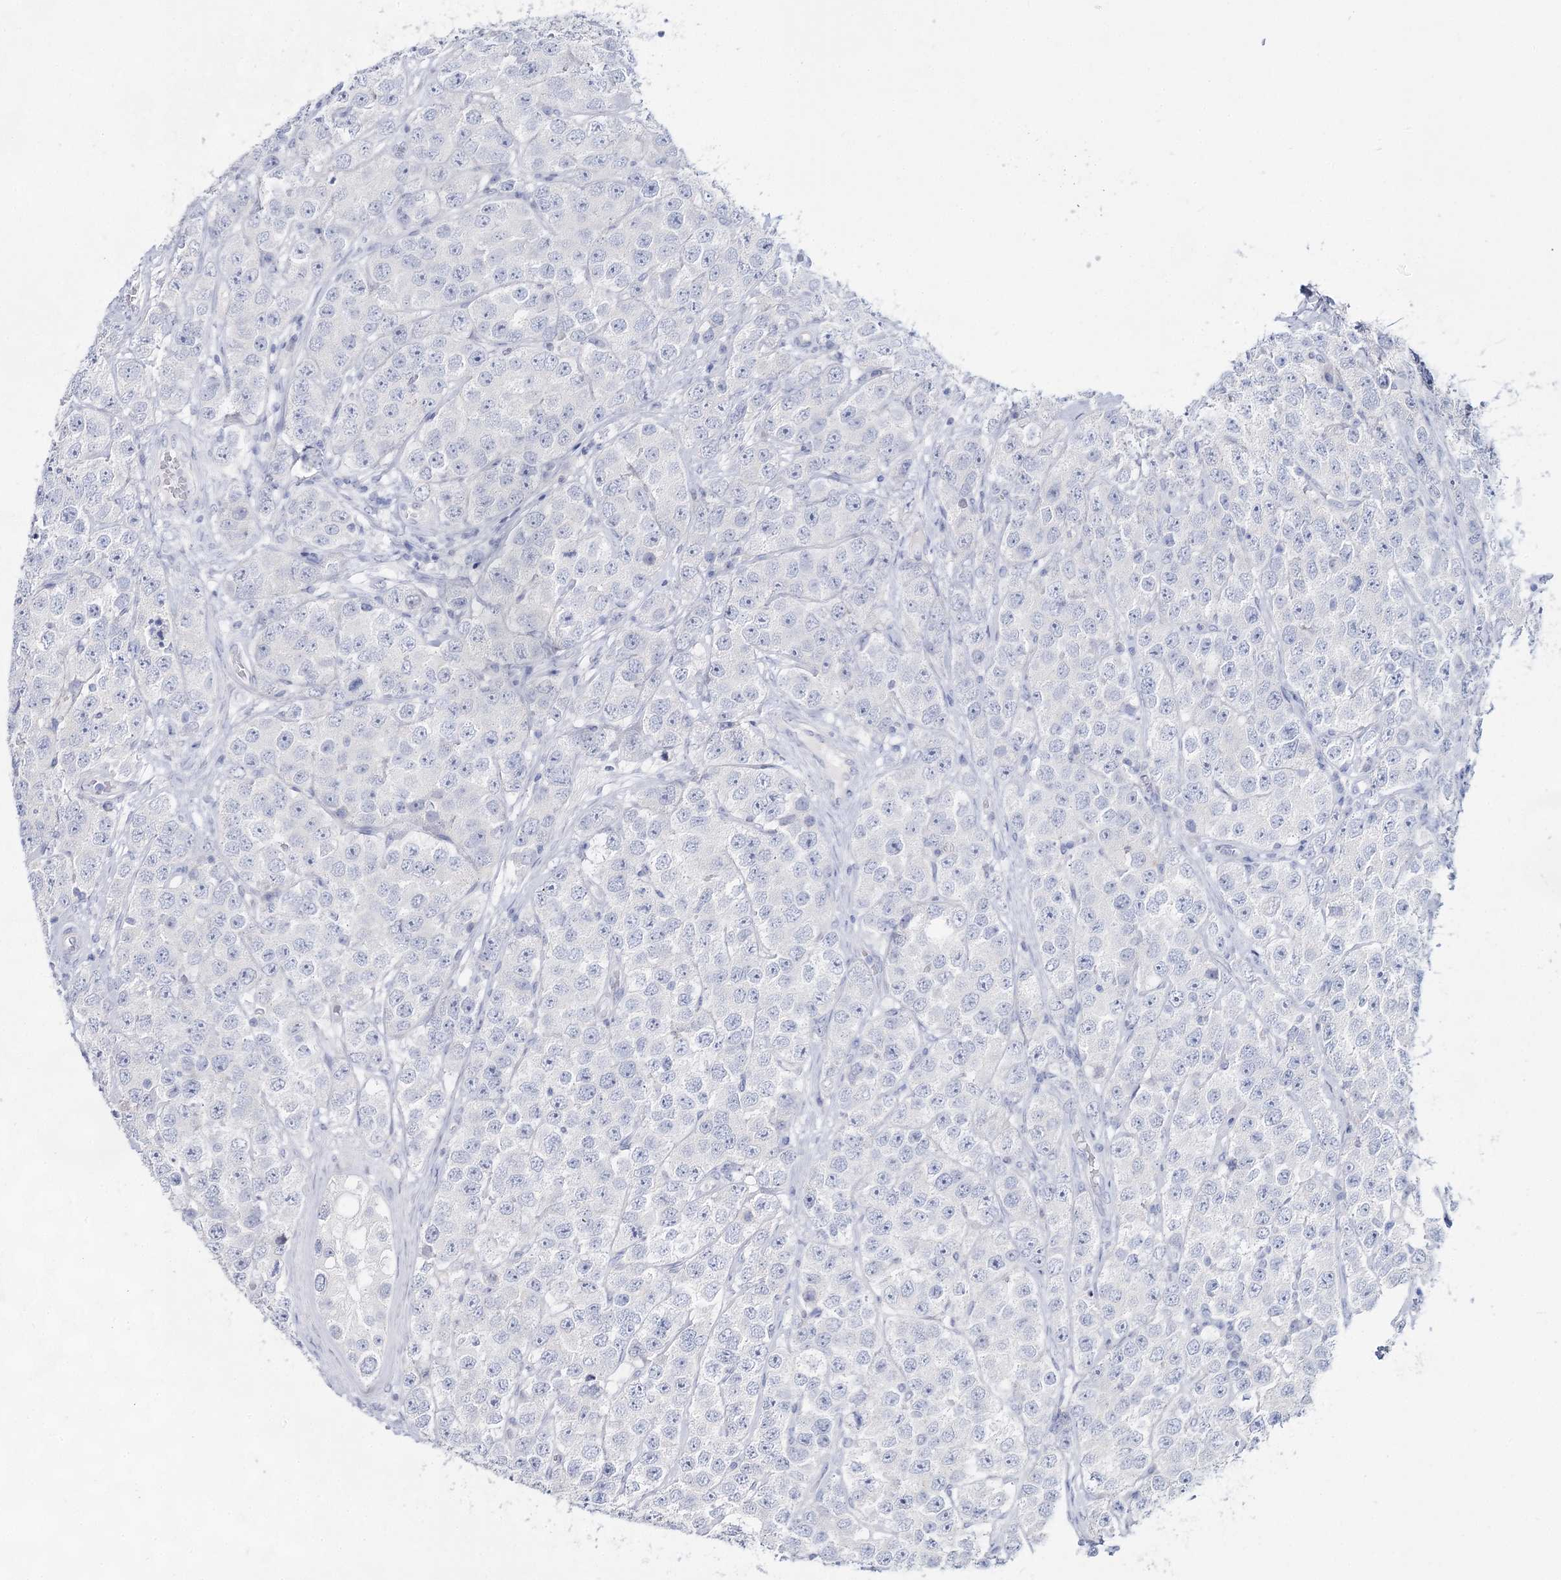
{"staining": {"intensity": "negative", "quantity": "none", "location": "none"}, "tissue": "testis cancer", "cell_type": "Tumor cells", "image_type": "cancer", "snomed": [{"axis": "morphology", "description": "Seminoma, NOS"}, {"axis": "topography", "description": "Testis"}], "caption": "This is a image of immunohistochemistry (IHC) staining of testis cancer (seminoma), which shows no expression in tumor cells.", "gene": "SLC17A2", "patient": {"sex": "male", "age": 28}}